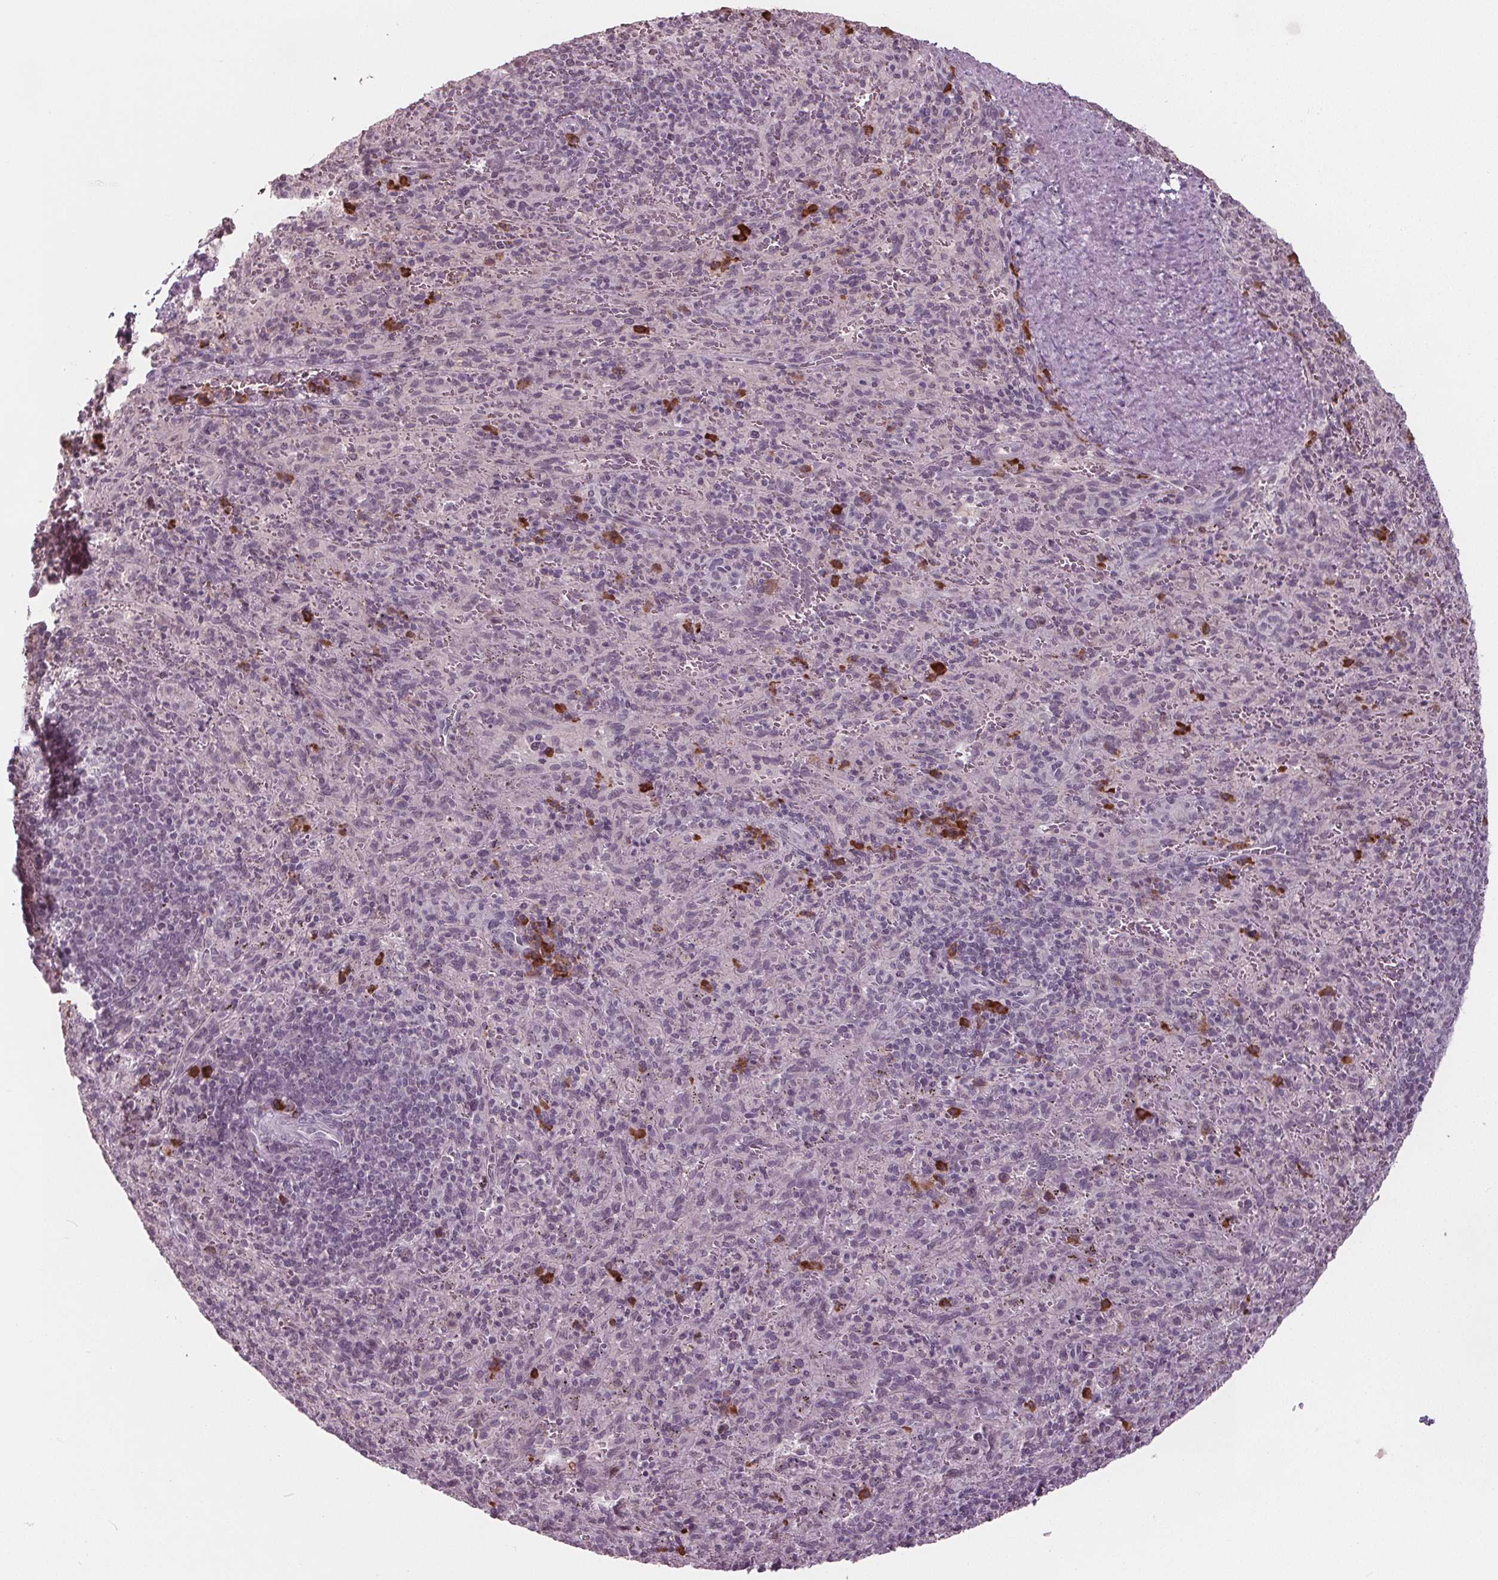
{"staining": {"intensity": "negative", "quantity": "none", "location": "none"}, "tissue": "spleen", "cell_type": "Cells in red pulp", "image_type": "normal", "snomed": [{"axis": "morphology", "description": "Normal tissue, NOS"}, {"axis": "topography", "description": "Spleen"}], "caption": "A high-resolution image shows immunohistochemistry staining of benign spleen, which shows no significant positivity in cells in red pulp.", "gene": "CXCL16", "patient": {"sex": "male", "age": 57}}